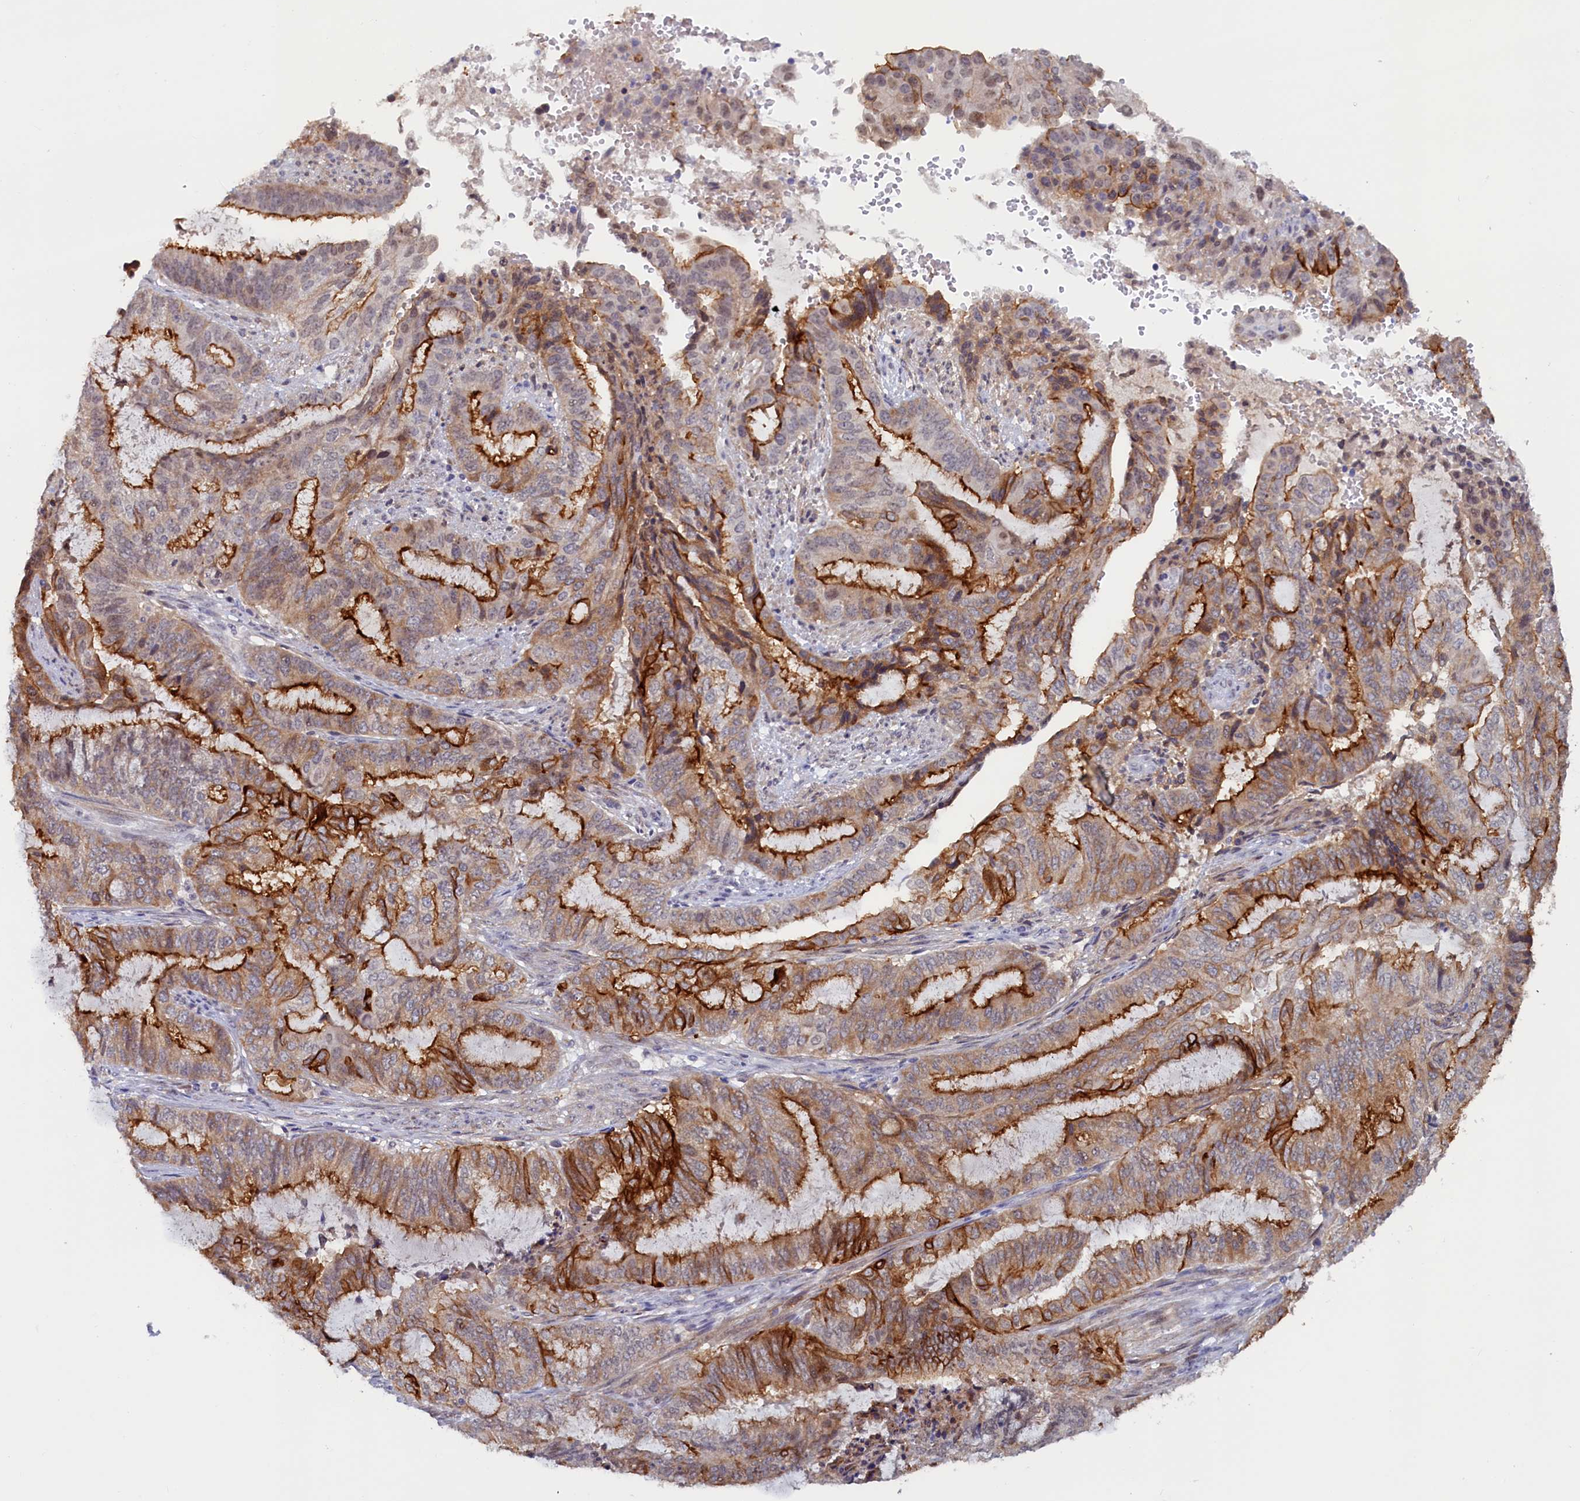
{"staining": {"intensity": "strong", "quantity": "25%-75%", "location": "cytoplasmic/membranous"}, "tissue": "endometrial cancer", "cell_type": "Tumor cells", "image_type": "cancer", "snomed": [{"axis": "morphology", "description": "Adenocarcinoma, NOS"}, {"axis": "topography", "description": "Endometrium"}], "caption": "Protein expression analysis of endometrial cancer (adenocarcinoma) exhibits strong cytoplasmic/membranous positivity in about 25%-75% of tumor cells. (Brightfield microscopy of DAB IHC at high magnification).", "gene": "PACSIN3", "patient": {"sex": "female", "age": 51}}